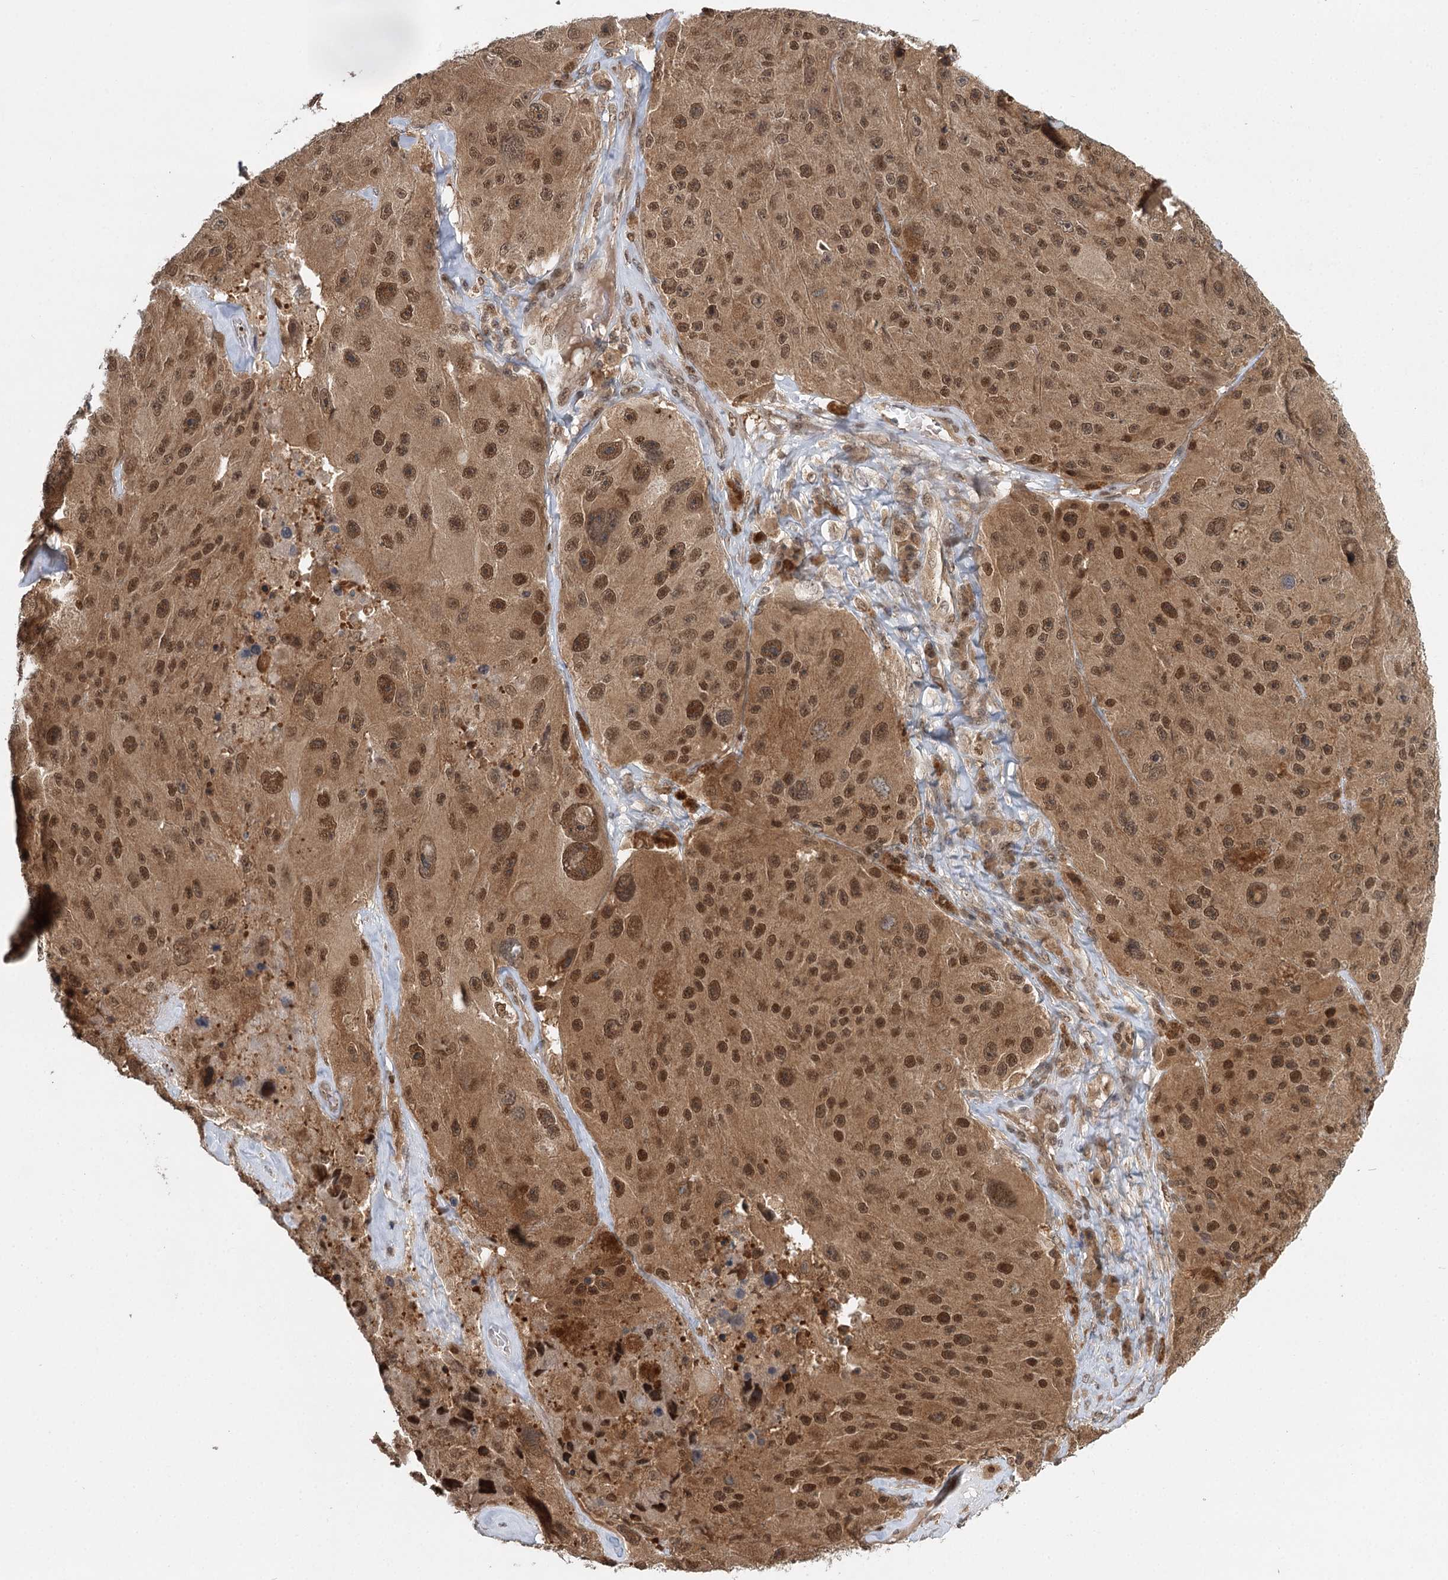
{"staining": {"intensity": "moderate", "quantity": ">75%", "location": "cytoplasmic/membranous,nuclear"}, "tissue": "melanoma", "cell_type": "Tumor cells", "image_type": "cancer", "snomed": [{"axis": "morphology", "description": "Malignant melanoma, Metastatic site"}, {"axis": "topography", "description": "Lymph node"}], "caption": "Protein staining of malignant melanoma (metastatic site) tissue reveals moderate cytoplasmic/membranous and nuclear expression in approximately >75% of tumor cells.", "gene": "N6AMT1", "patient": {"sex": "male", "age": 62}}